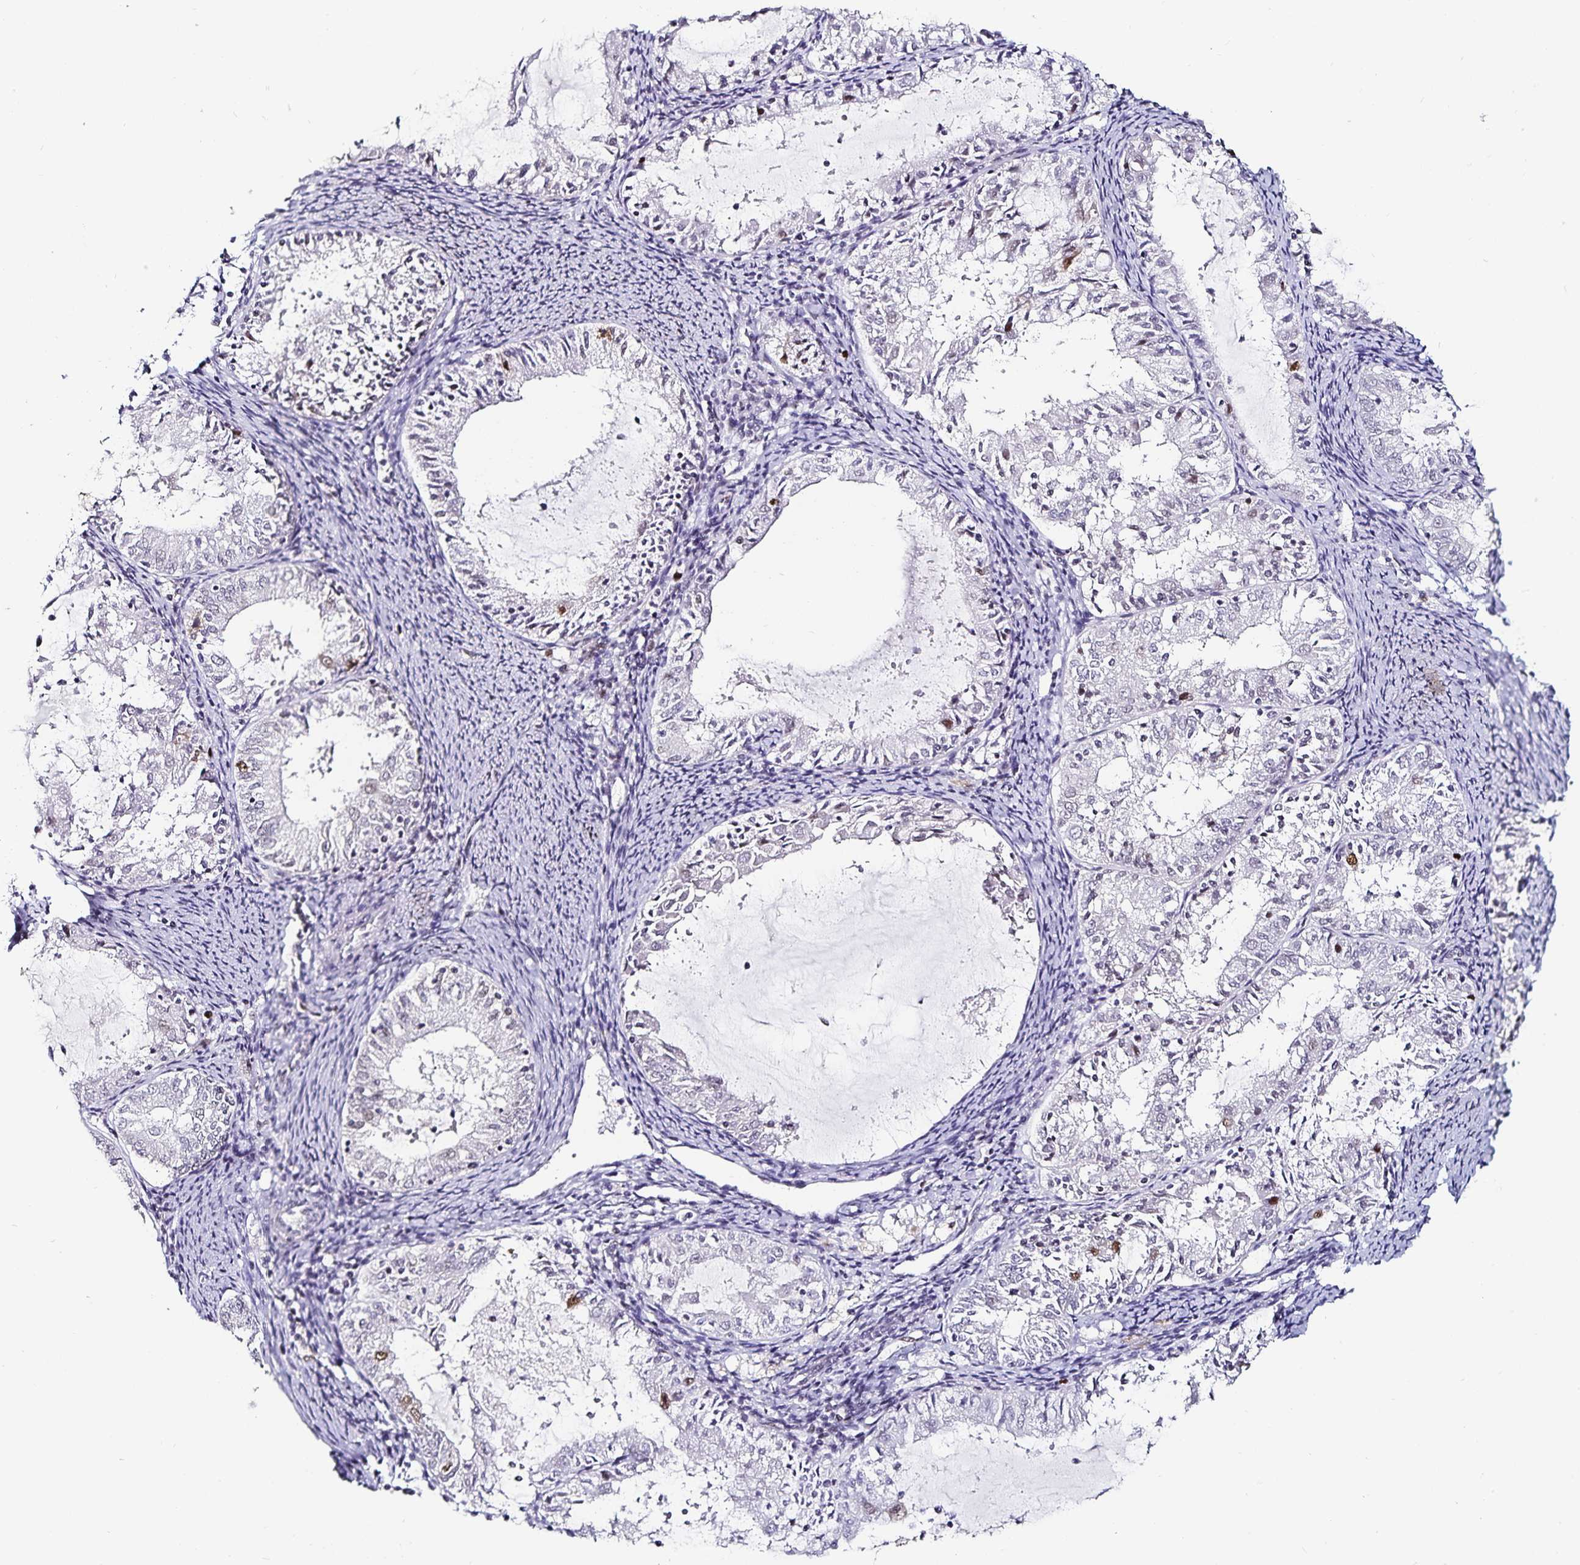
{"staining": {"intensity": "negative", "quantity": "none", "location": "none"}, "tissue": "endometrial cancer", "cell_type": "Tumor cells", "image_type": "cancer", "snomed": [{"axis": "morphology", "description": "Adenocarcinoma, NOS"}, {"axis": "topography", "description": "Endometrium"}], "caption": "Protein analysis of endometrial cancer (adenocarcinoma) demonstrates no significant expression in tumor cells.", "gene": "ANLN", "patient": {"sex": "female", "age": 57}}